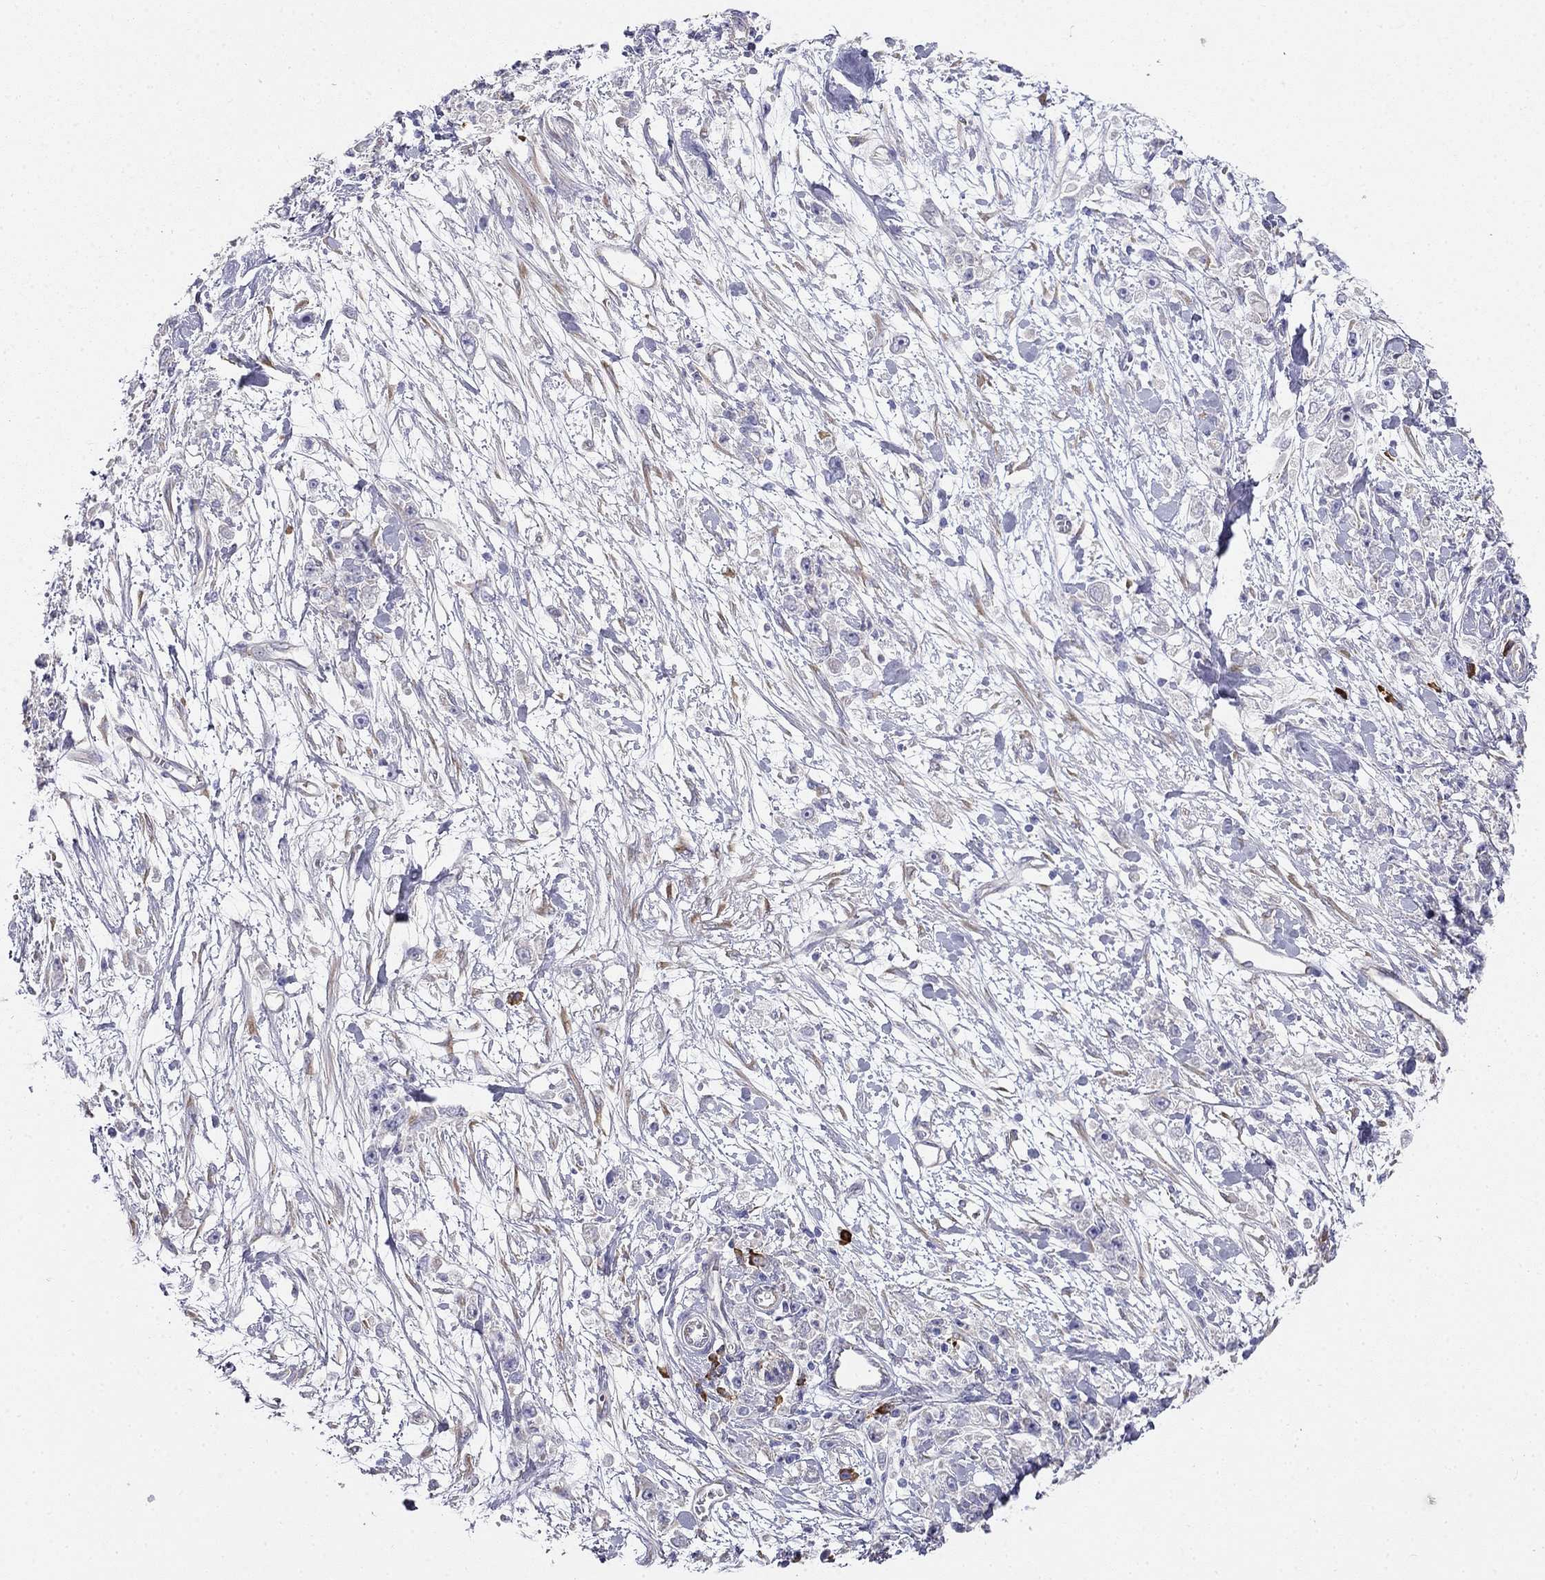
{"staining": {"intensity": "negative", "quantity": "none", "location": "none"}, "tissue": "stomach cancer", "cell_type": "Tumor cells", "image_type": "cancer", "snomed": [{"axis": "morphology", "description": "Adenocarcinoma, NOS"}, {"axis": "topography", "description": "Stomach"}], "caption": "A high-resolution micrograph shows immunohistochemistry staining of adenocarcinoma (stomach), which demonstrates no significant staining in tumor cells.", "gene": "LONRF2", "patient": {"sex": "female", "age": 59}}